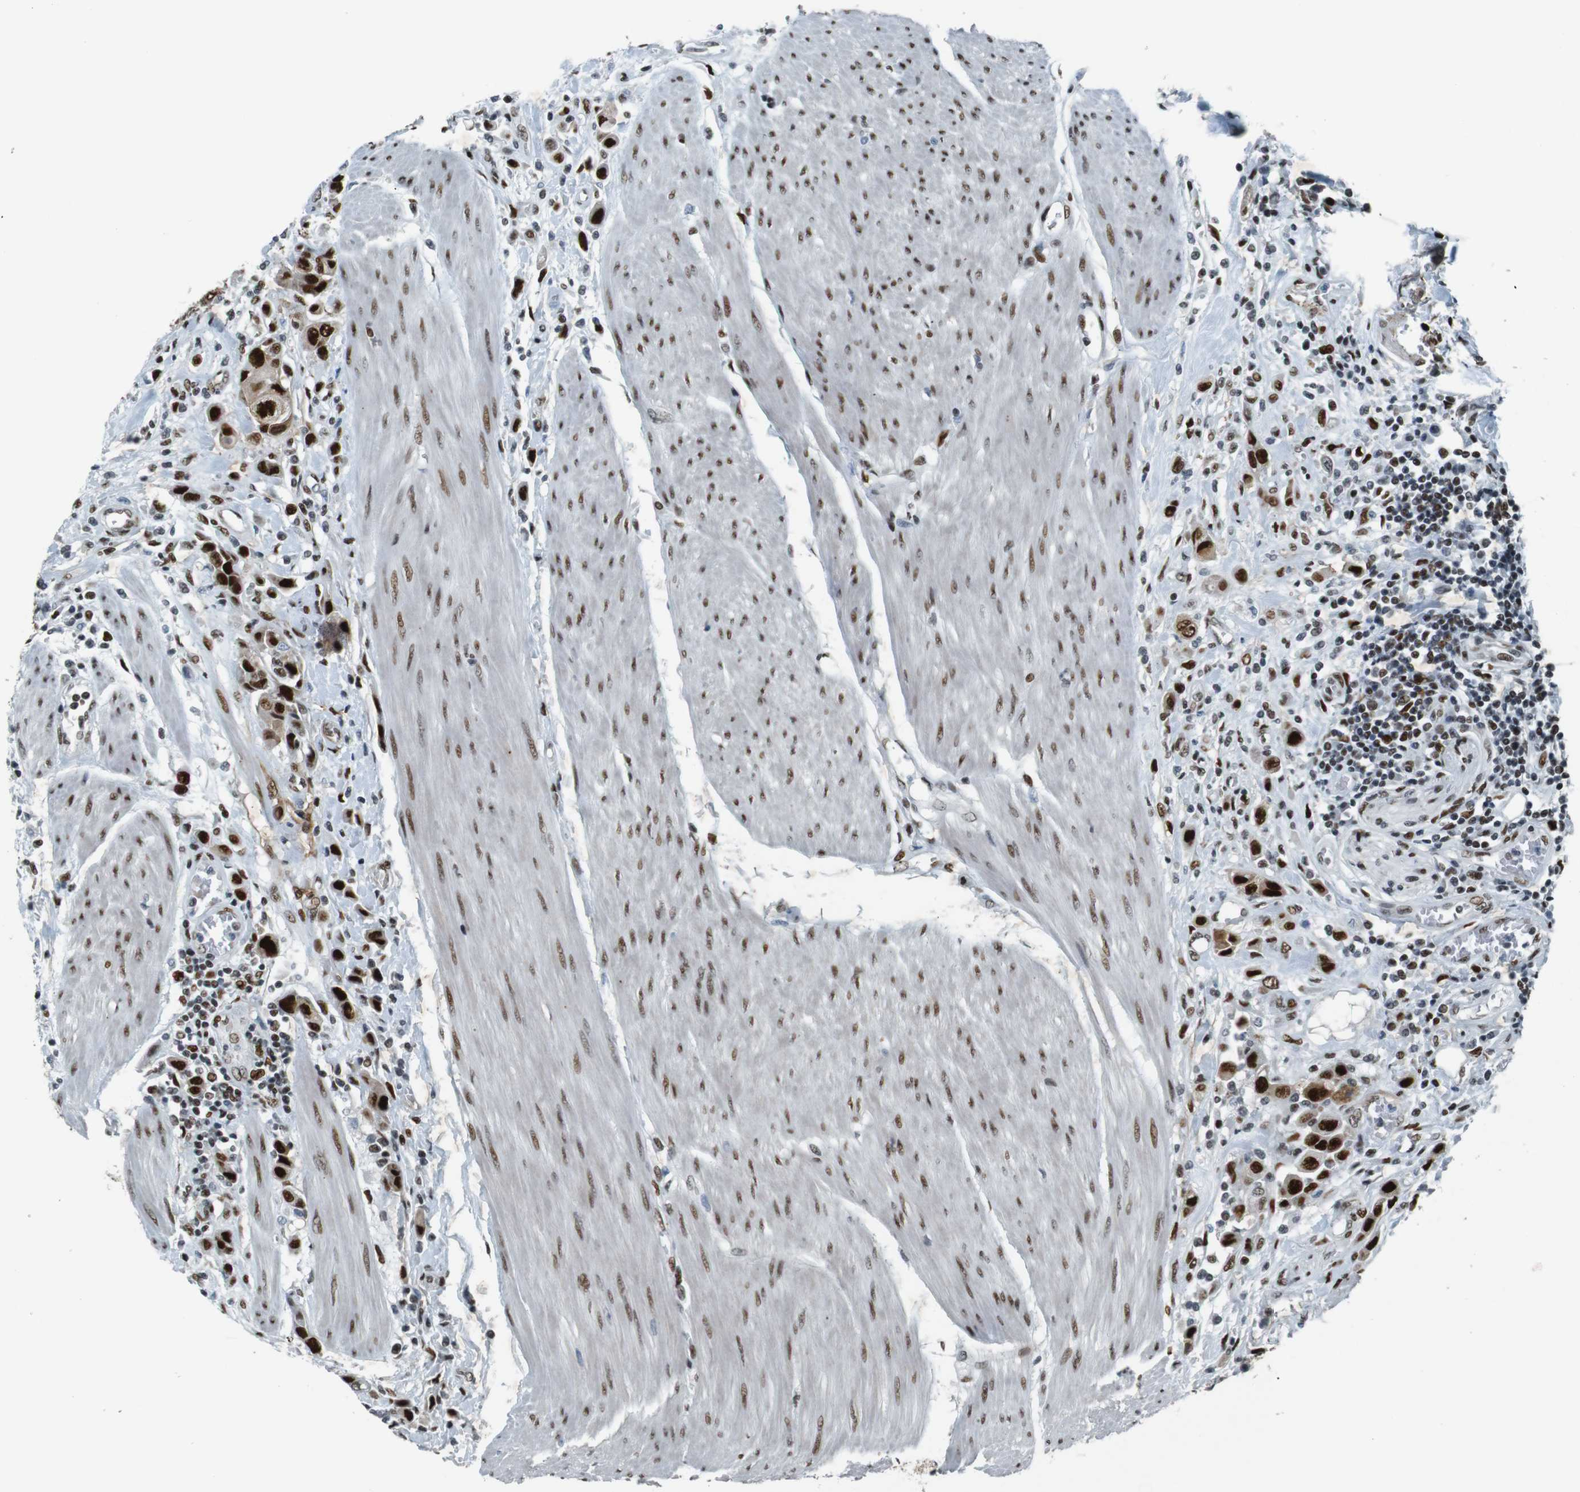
{"staining": {"intensity": "strong", "quantity": ">75%", "location": "nuclear"}, "tissue": "urothelial cancer", "cell_type": "Tumor cells", "image_type": "cancer", "snomed": [{"axis": "morphology", "description": "Urothelial carcinoma, High grade"}, {"axis": "topography", "description": "Urinary bladder"}], "caption": "Tumor cells demonstrate high levels of strong nuclear expression in approximately >75% of cells in urothelial cancer. The staining was performed using DAB (3,3'-diaminobenzidine) to visualize the protein expression in brown, while the nuclei were stained in blue with hematoxylin (Magnification: 20x).", "gene": "HEXIM1", "patient": {"sex": "male", "age": 50}}